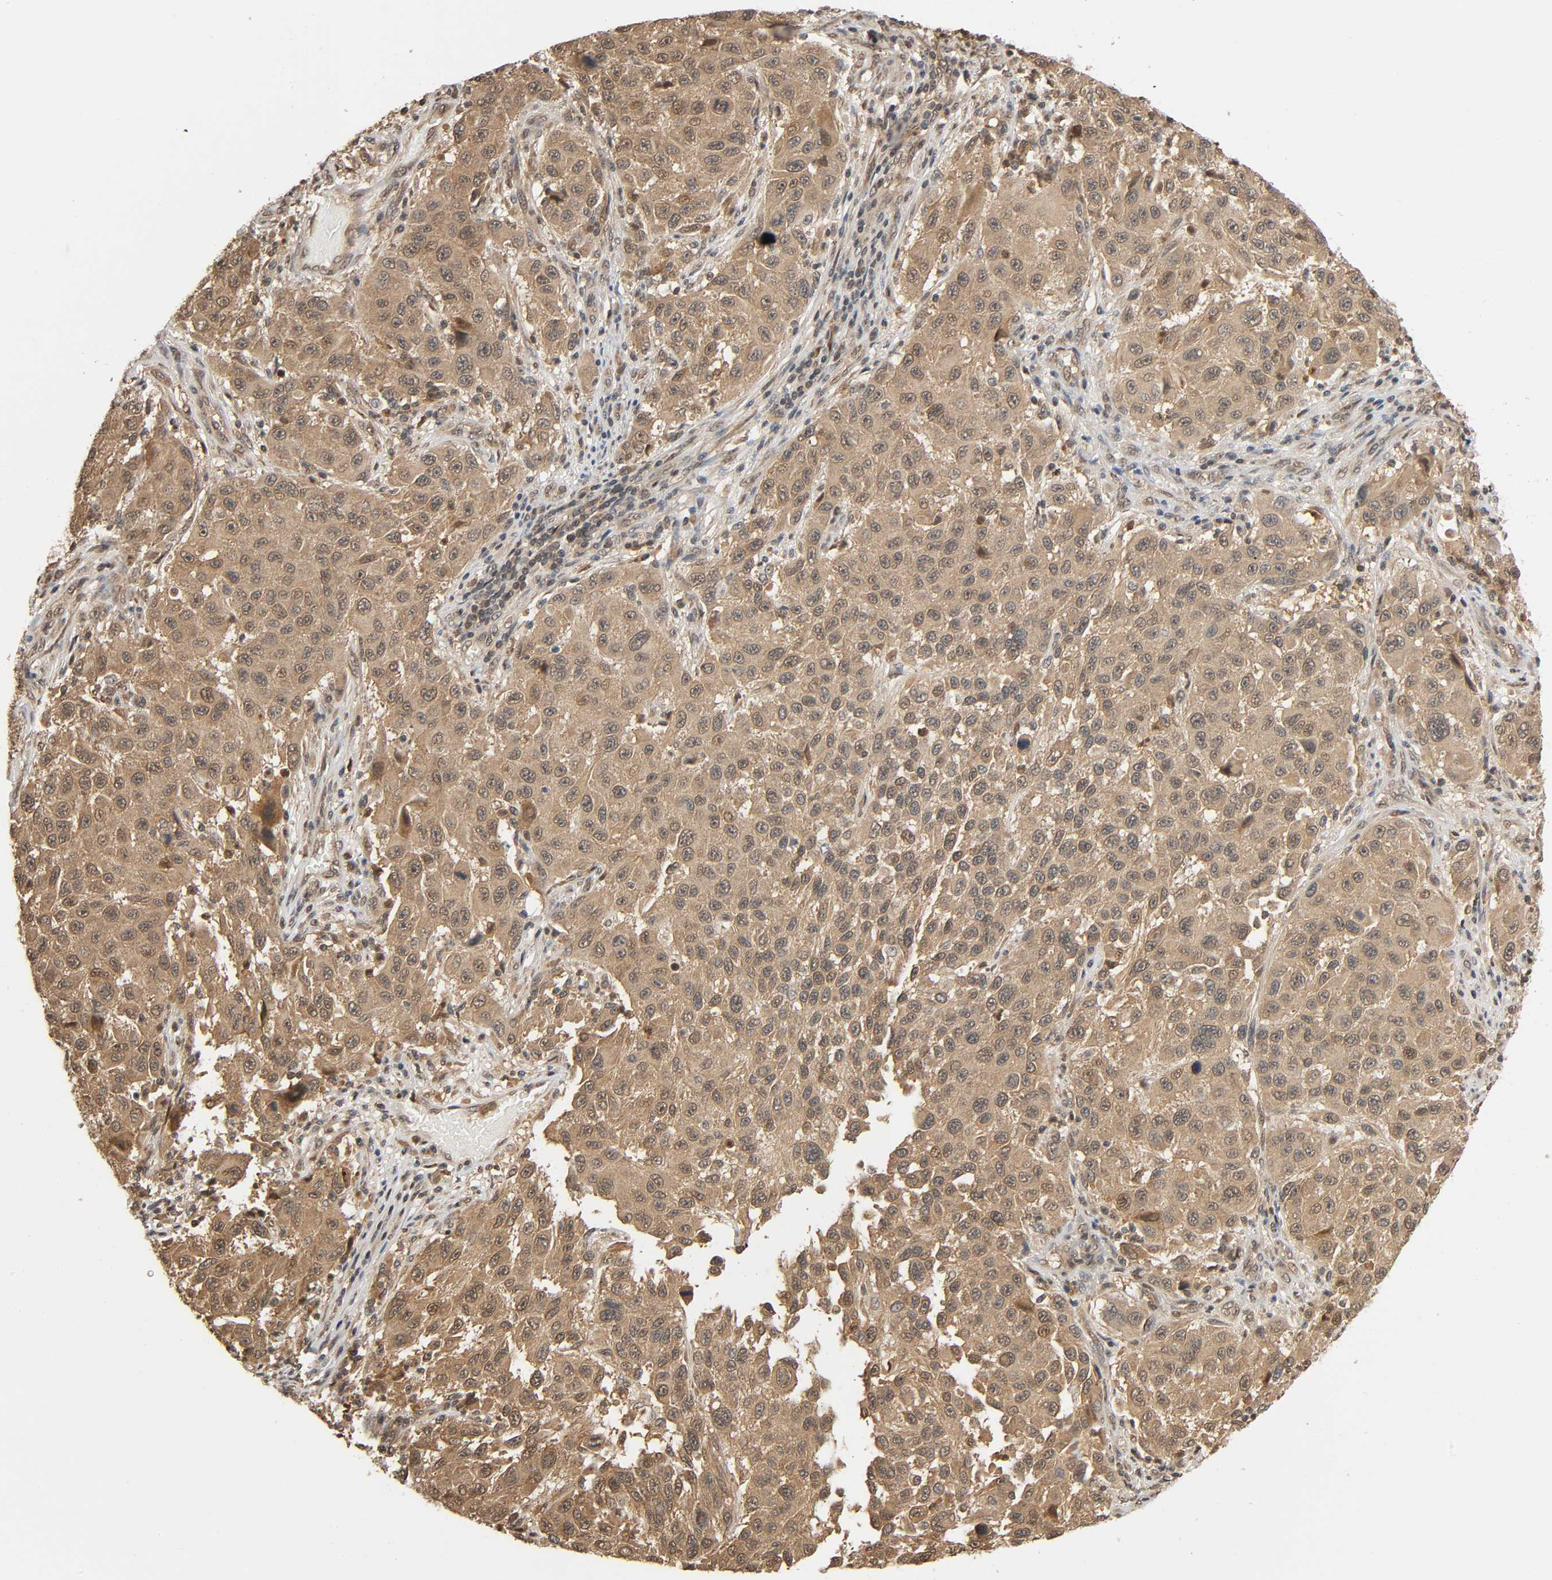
{"staining": {"intensity": "weak", "quantity": ">75%", "location": "cytoplasmic/membranous,nuclear"}, "tissue": "melanoma", "cell_type": "Tumor cells", "image_type": "cancer", "snomed": [{"axis": "morphology", "description": "Malignant melanoma, Metastatic site"}, {"axis": "topography", "description": "Lymph node"}], "caption": "Immunohistochemical staining of malignant melanoma (metastatic site) demonstrates low levels of weak cytoplasmic/membranous and nuclear protein positivity in about >75% of tumor cells. (Stains: DAB (3,3'-diaminobenzidine) in brown, nuclei in blue, Microscopy: brightfield microscopy at high magnification).", "gene": "NEDD8", "patient": {"sex": "male", "age": 61}}